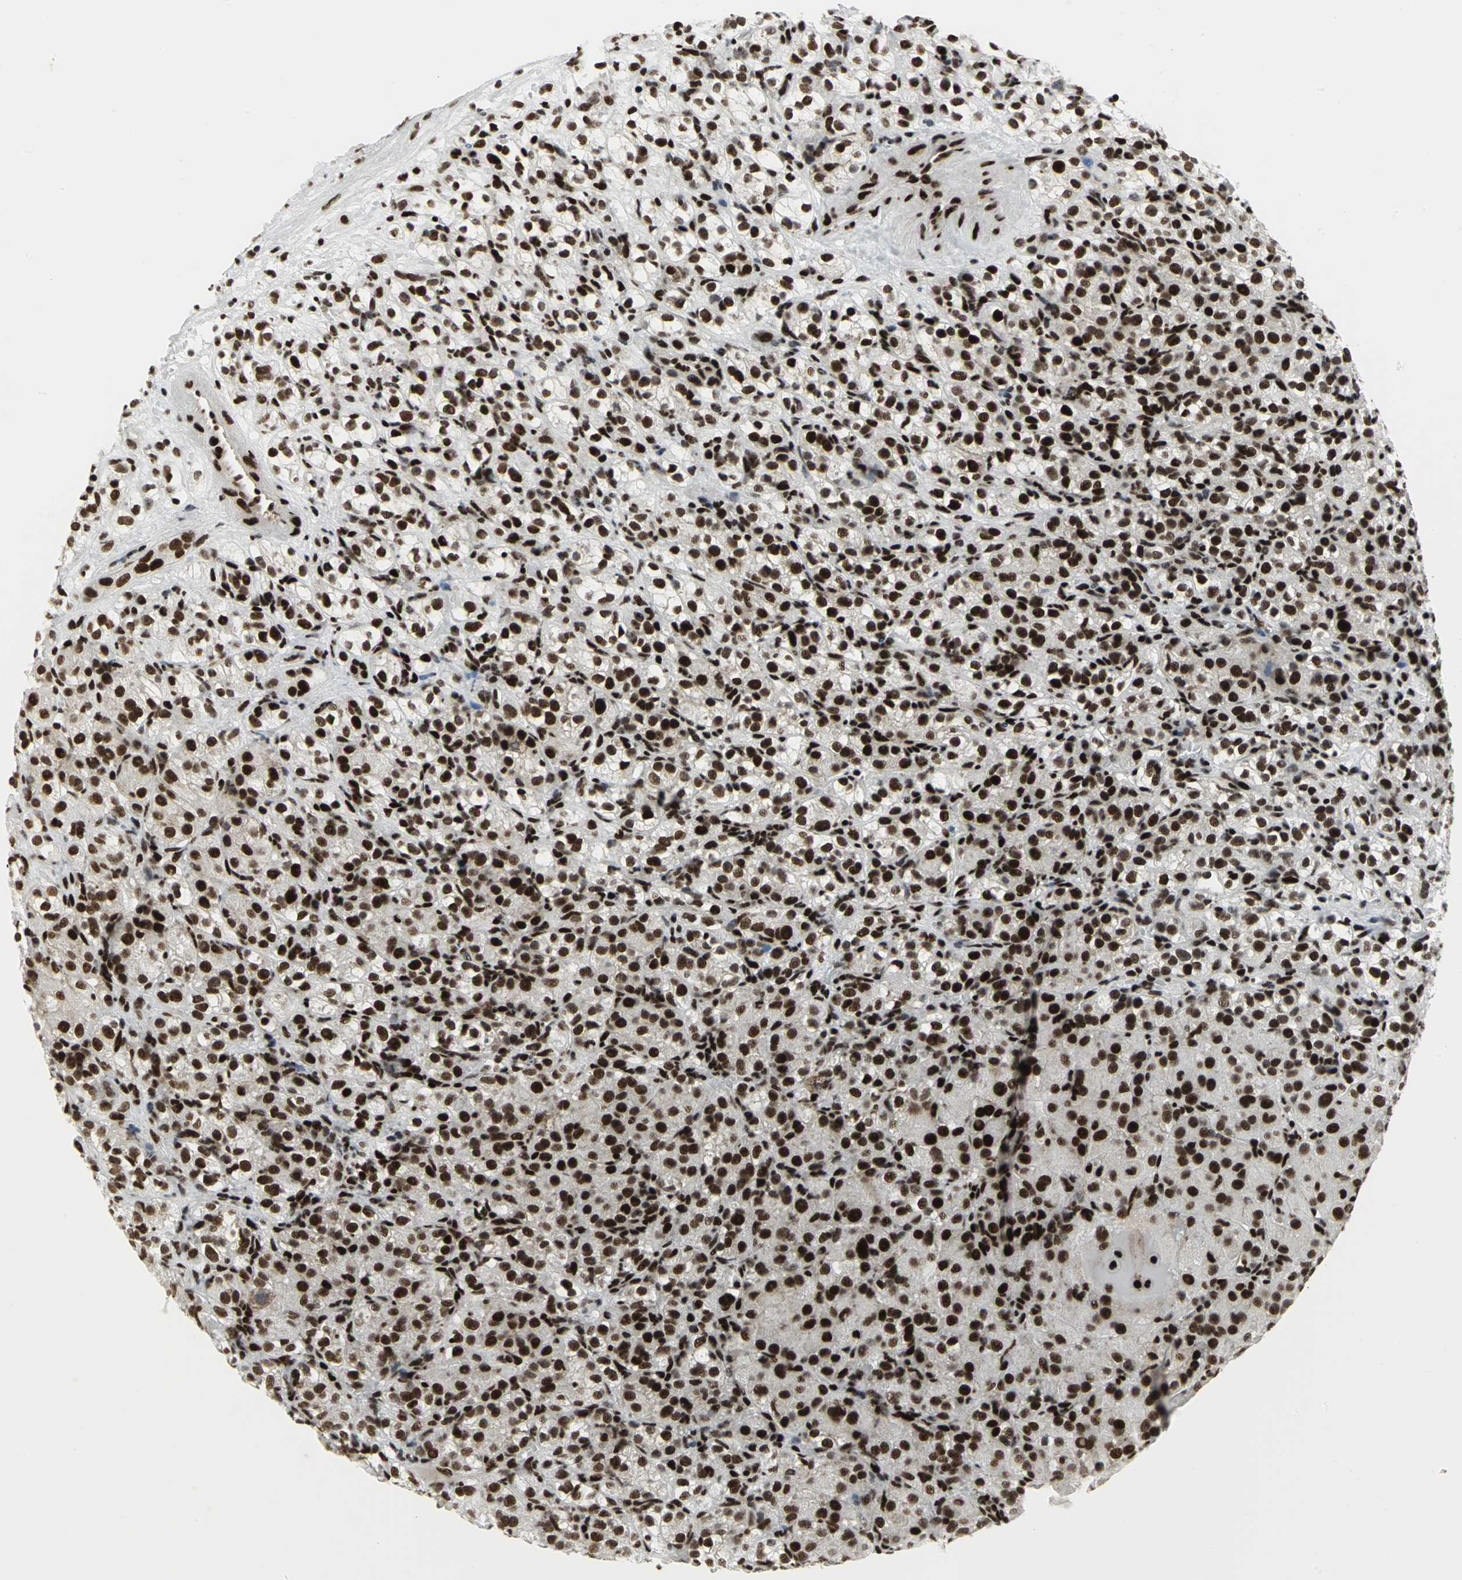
{"staining": {"intensity": "strong", "quantity": ">75%", "location": "nuclear"}, "tissue": "renal cancer", "cell_type": "Tumor cells", "image_type": "cancer", "snomed": [{"axis": "morphology", "description": "Normal tissue, NOS"}, {"axis": "morphology", "description": "Adenocarcinoma, NOS"}, {"axis": "topography", "description": "Kidney"}], "caption": "Protein positivity by IHC shows strong nuclear expression in about >75% of tumor cells in renal adenocarcinoma.", "gene": "SMARCA4", "patient": {"sex": "male", "age": 61}}